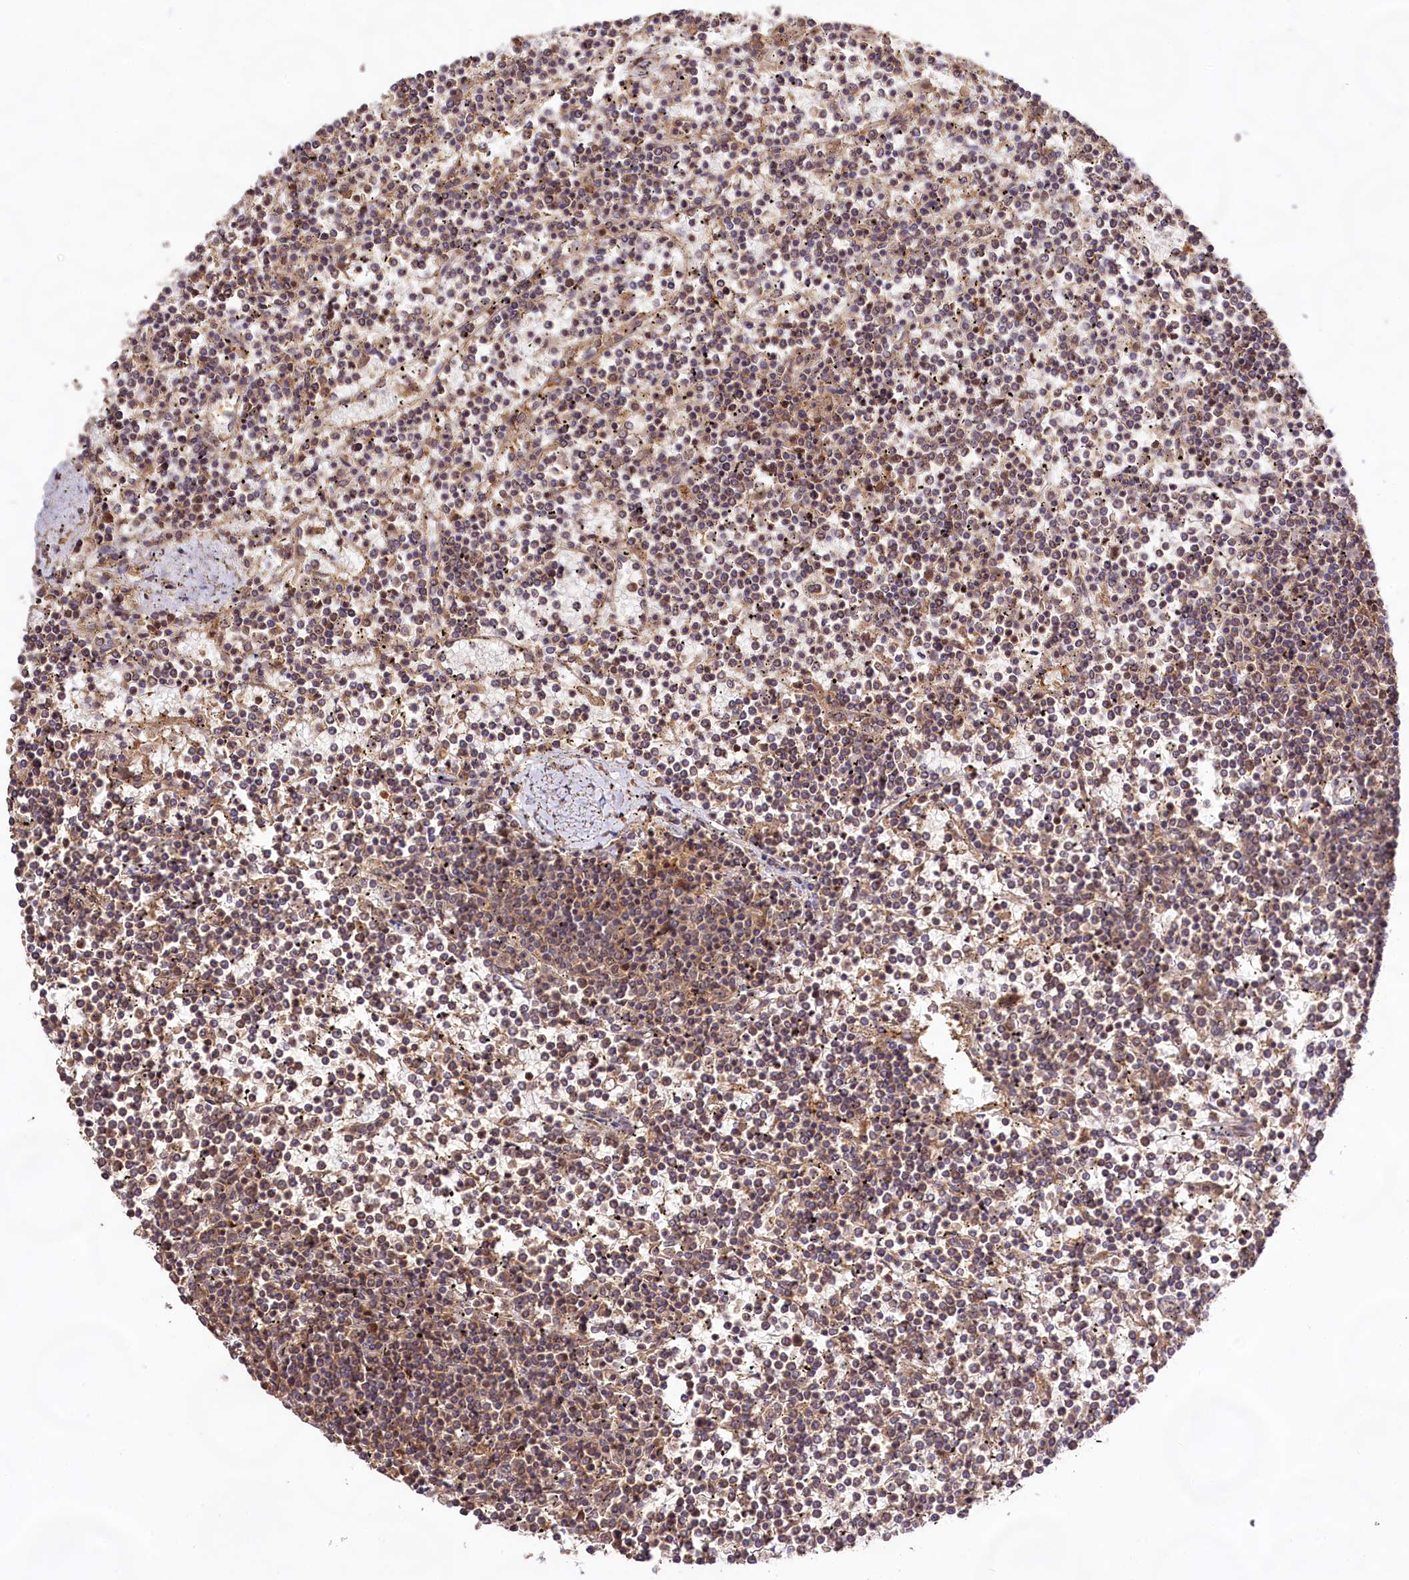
{"staining": {"intensity": "weak", "quantity": "25%-75%", "location": "cytoplasmic/membranous,nuclear"}, "tissue": "lymphoma", "cell_type": "Tumor cells", "image_type": "cancer", "snomed": [{"axis": "morphology", "description": "Malignant lymphoma, non-Hodgkin's type, Low grade"}, {"axis": "topography", "description": "Spleen"}], "caption": "Protein expression analysis of lymphoma reveals weak cytoplasmic/membranous and nuclear staining in about 25%-75% of tumor cells.", "gene": "RRP8", "patient": {"sex": "female", "age": 19}}